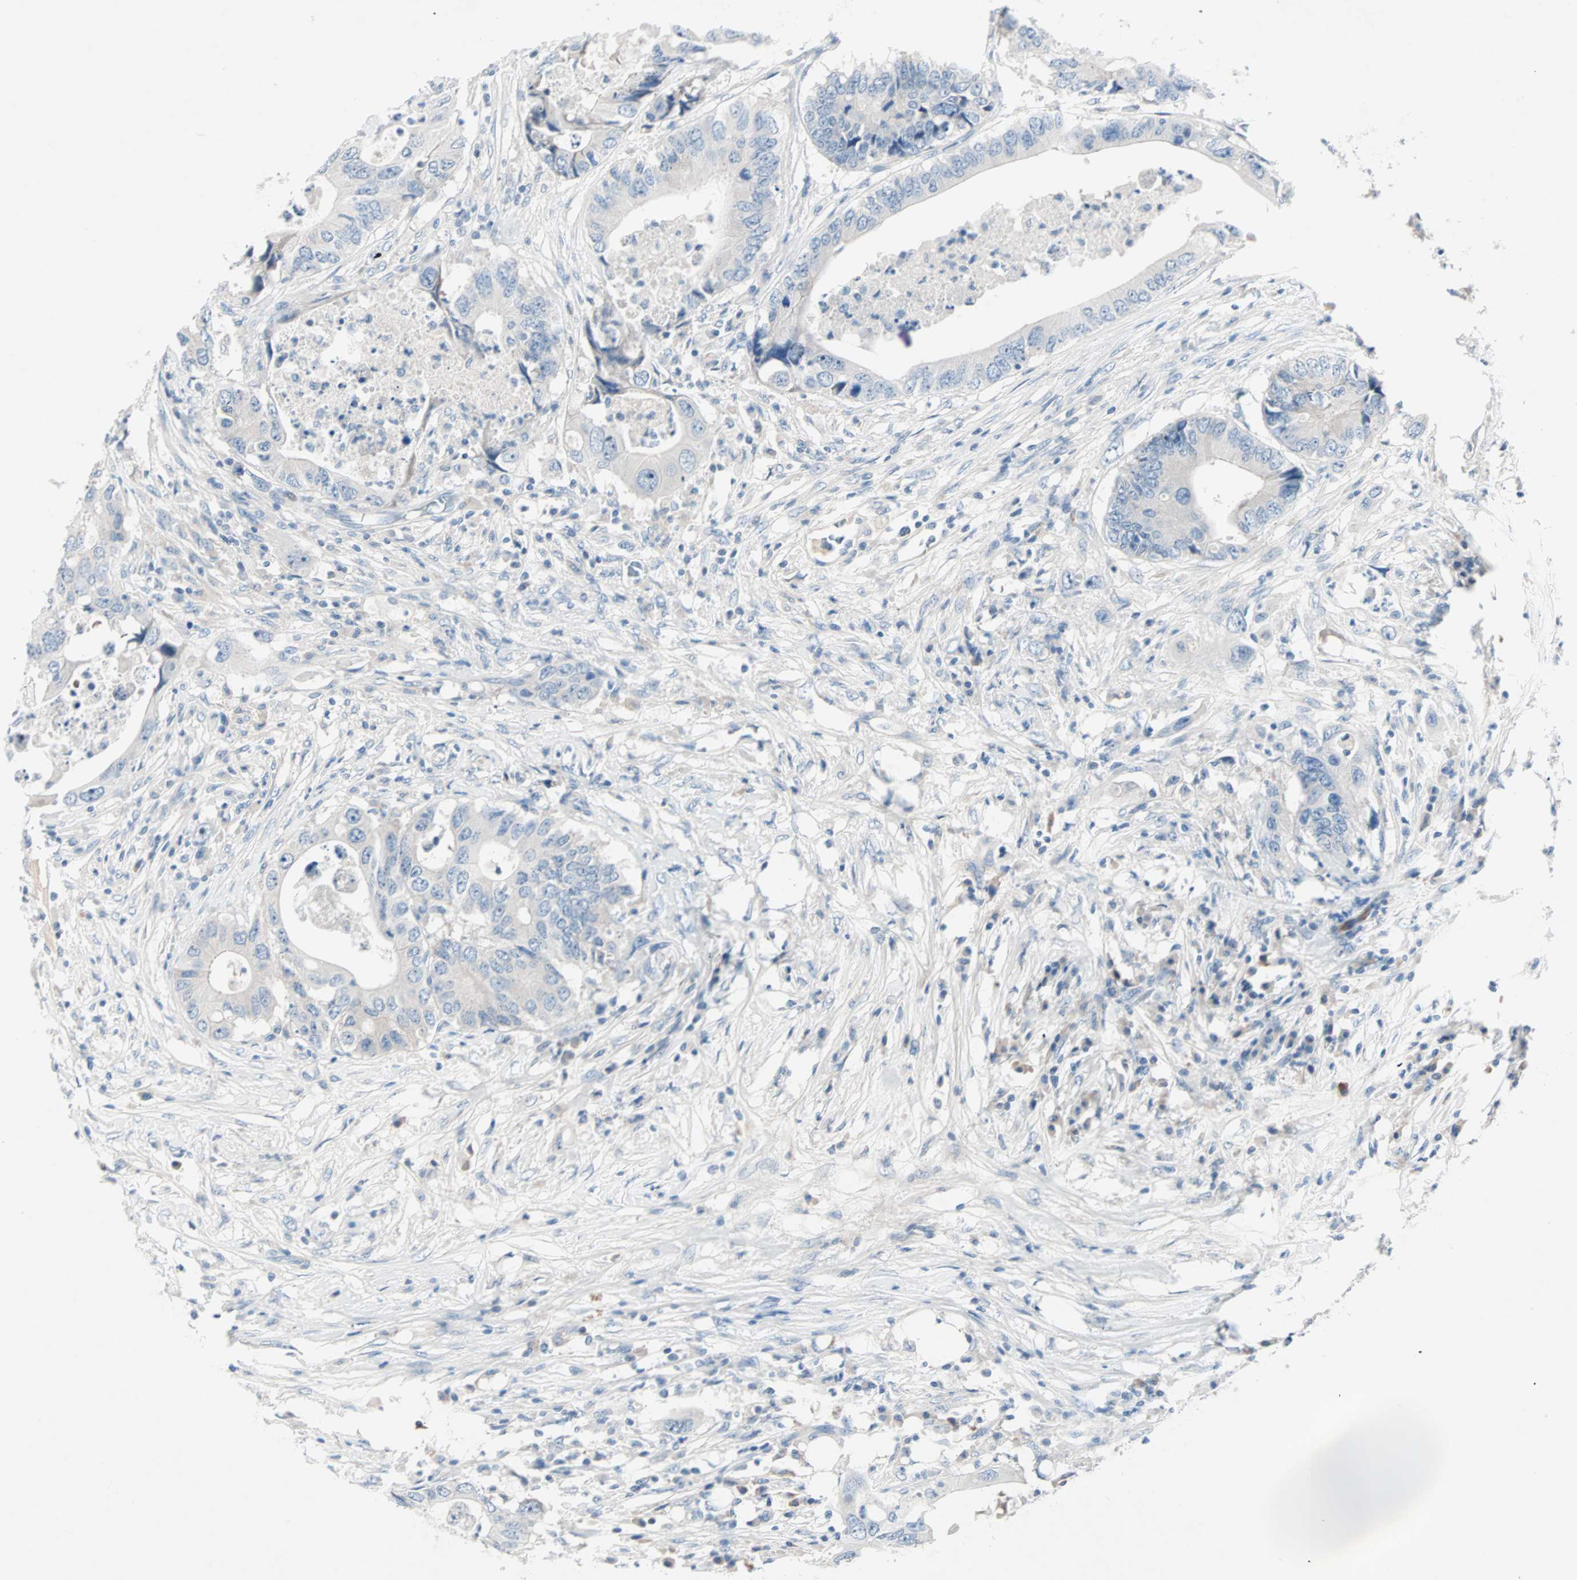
{"staining": {"intensity": "negative", "quantity": "none", "location": "none"}, "tissue": "colorectal cancer", "cell_type": "Tumor cells", "image_type": "cancer", "snomed": [{"axis": "morphology", "description": "Adenocarcinoma, NOS"}, {"axis": "topography", "description": "Colon"}], "caption": "Immunohistochemistry (IHC) image of neoplastic tissue: colorectal adenocarcinoma stained with DAB (3,3'-diaminobenzidine) exhibits no significant protein expression in tumor cells. The staining is performed using DAB (3,3'-diaminobenzidine) brown chromogen with nuclei counter-stained in using hematoxylin.", "gene": "NEFH", "patient": {"sex": "male", "age": 71}}